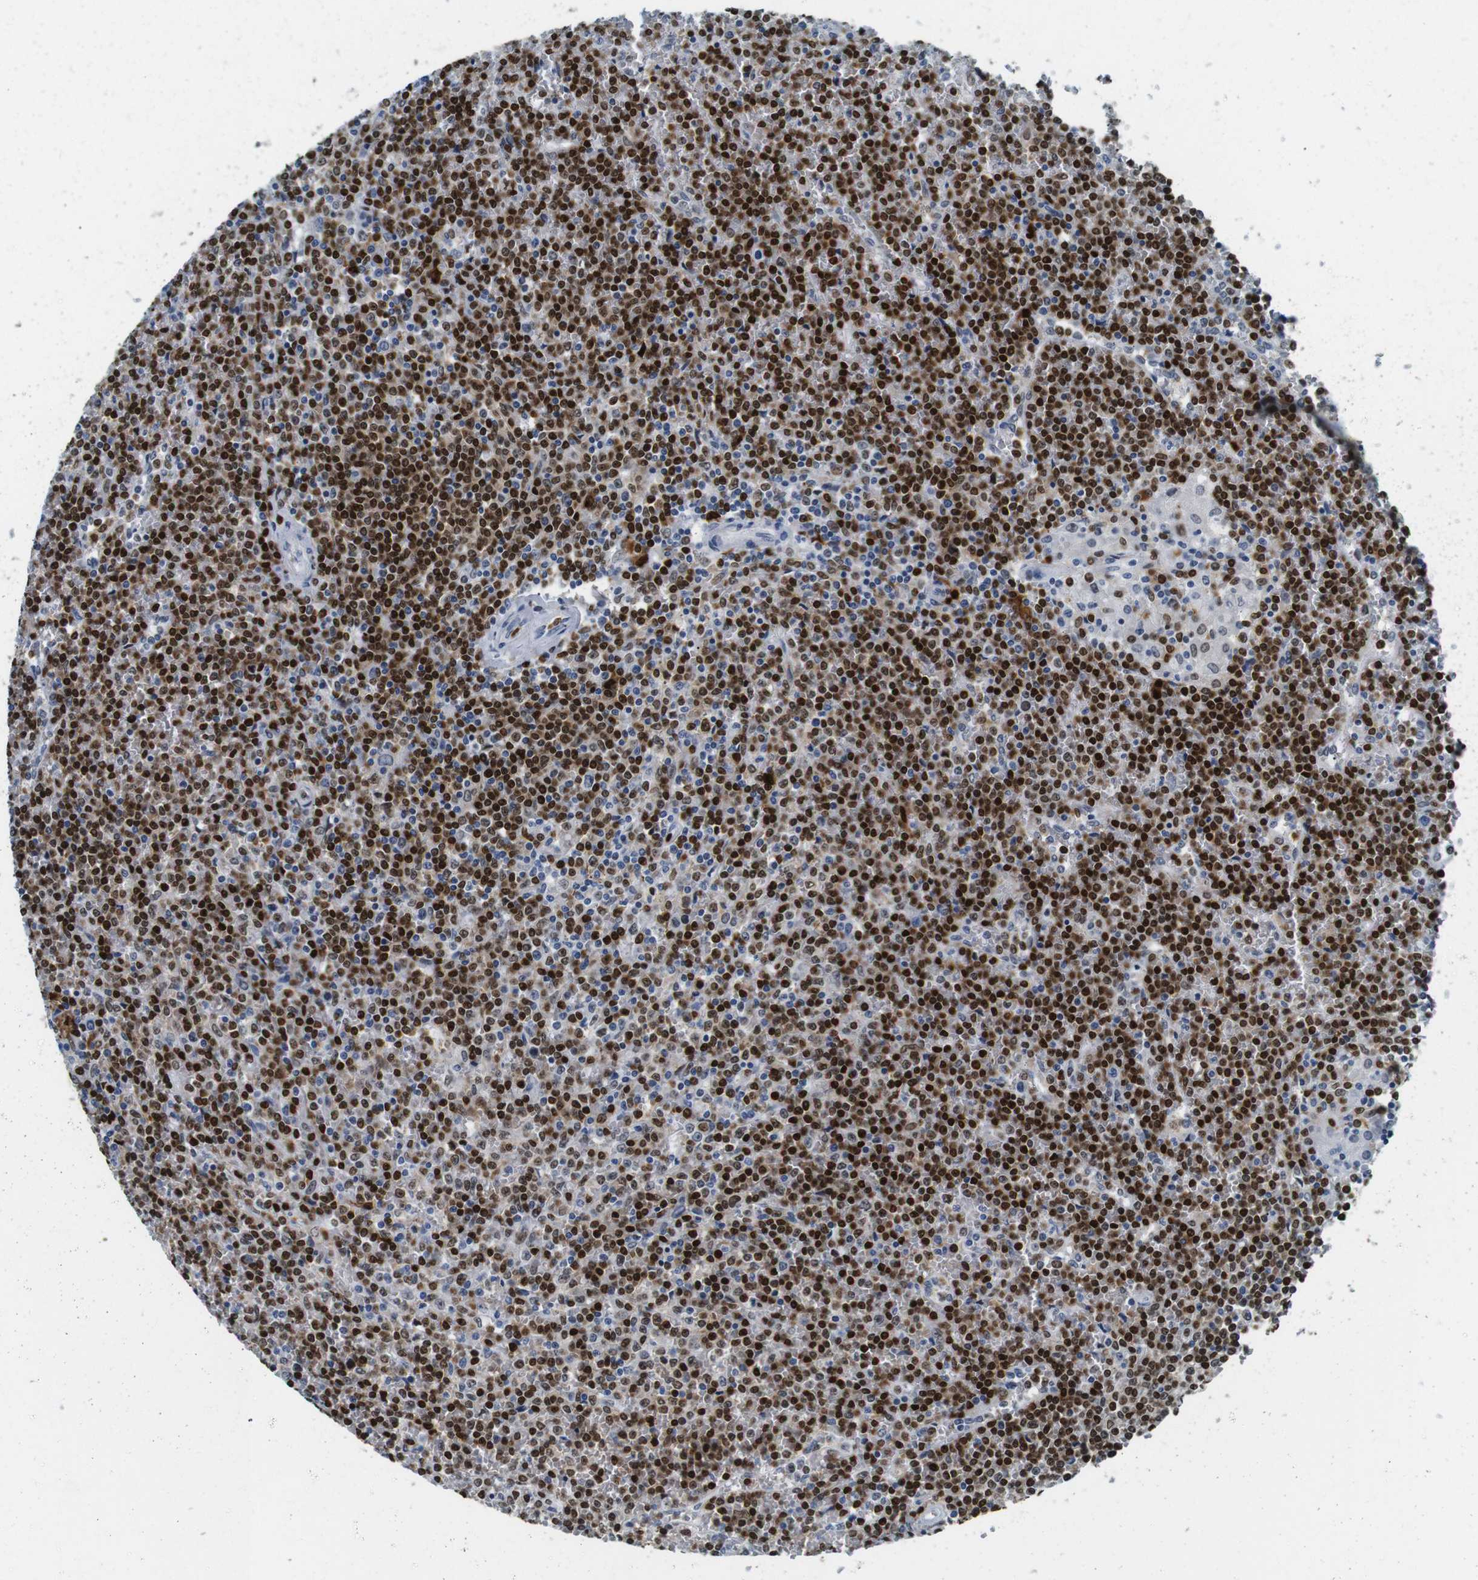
{"staining": {"intensity": "strong", "quantity": ">75%", "location": "nuclear"}, "tissue": "lymphoma", "cell_type": "Tumor cells", "image_type": "cancer", "snomed": [{"axis": "morphology", "description": "Malignant lymphoma, non-Hodgkin's type, Low grade"}, {"axis": "topography", "description": "Spleen"}], "caption": "A high-resolution histopathology image shows immunohistochemistry staining of low-grade malignant lymphoma, non-Hodgkin's type, which shows strong nuclear staining in approximately >75% of tumor cells.", "gene": "IRF8", "patient": {"sex": "female", "age": 19}}